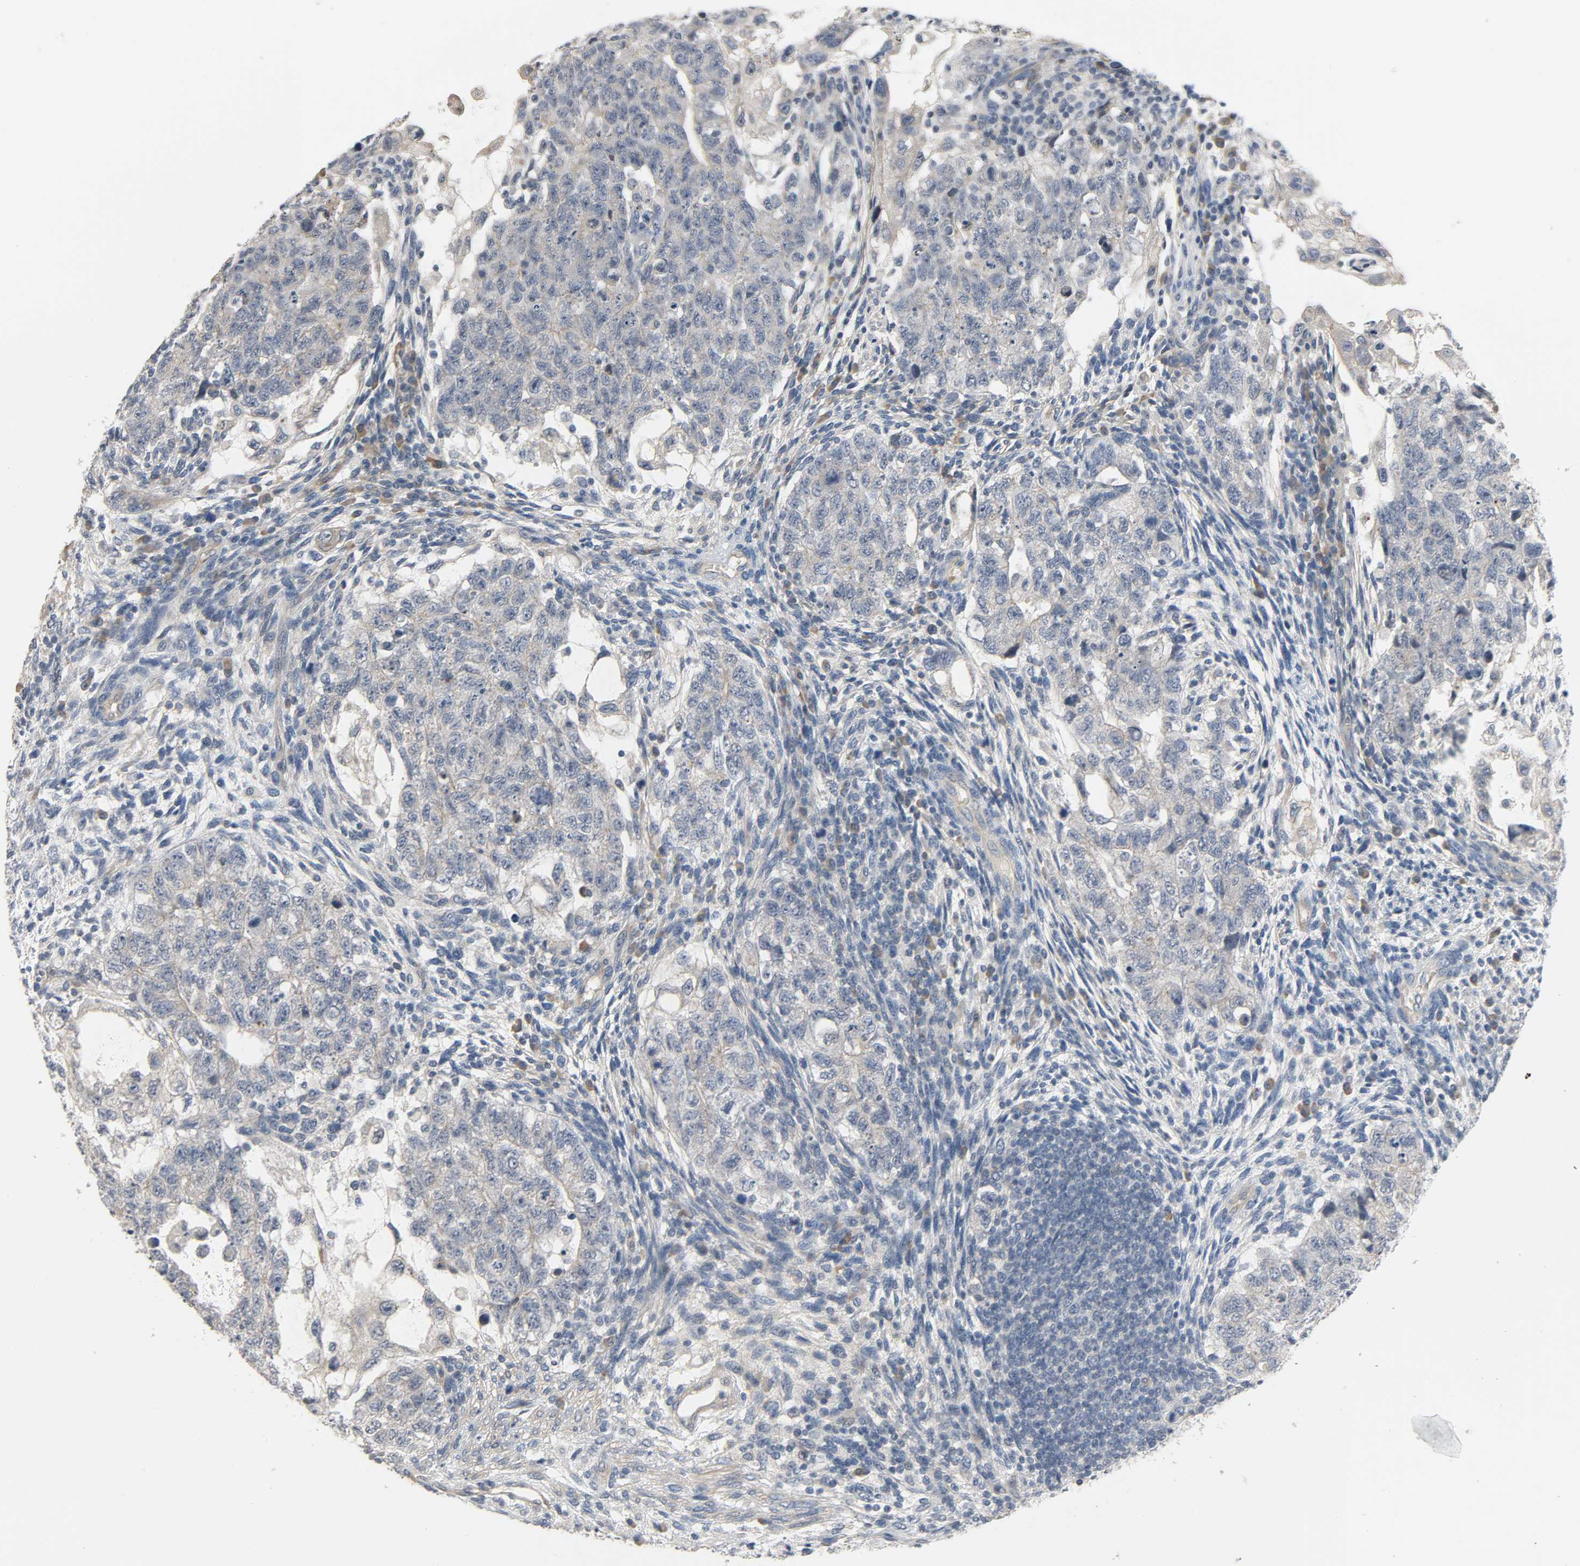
{"staining": {"intensity": "negative", "quantity": "none", "location": "none"}, "tissue": "testis cancer", "cell_type": "Tumor cells", "image_type": "cancer", "snomed": [{"axis": "morphology", "description": "Normal tissue, NOS"}, {"axis": "morphology", "description": "Carcinoma, Embryonal, NOS"}, {"axis": "topography", "description": "Testis"}], "caption": "Photomicrograph shows no protein expression in tumor cells of embryonal carcinoma (testis) tissue.", "gene": "LIMCH1", "patient": {"sex": "male", "age": 36}}